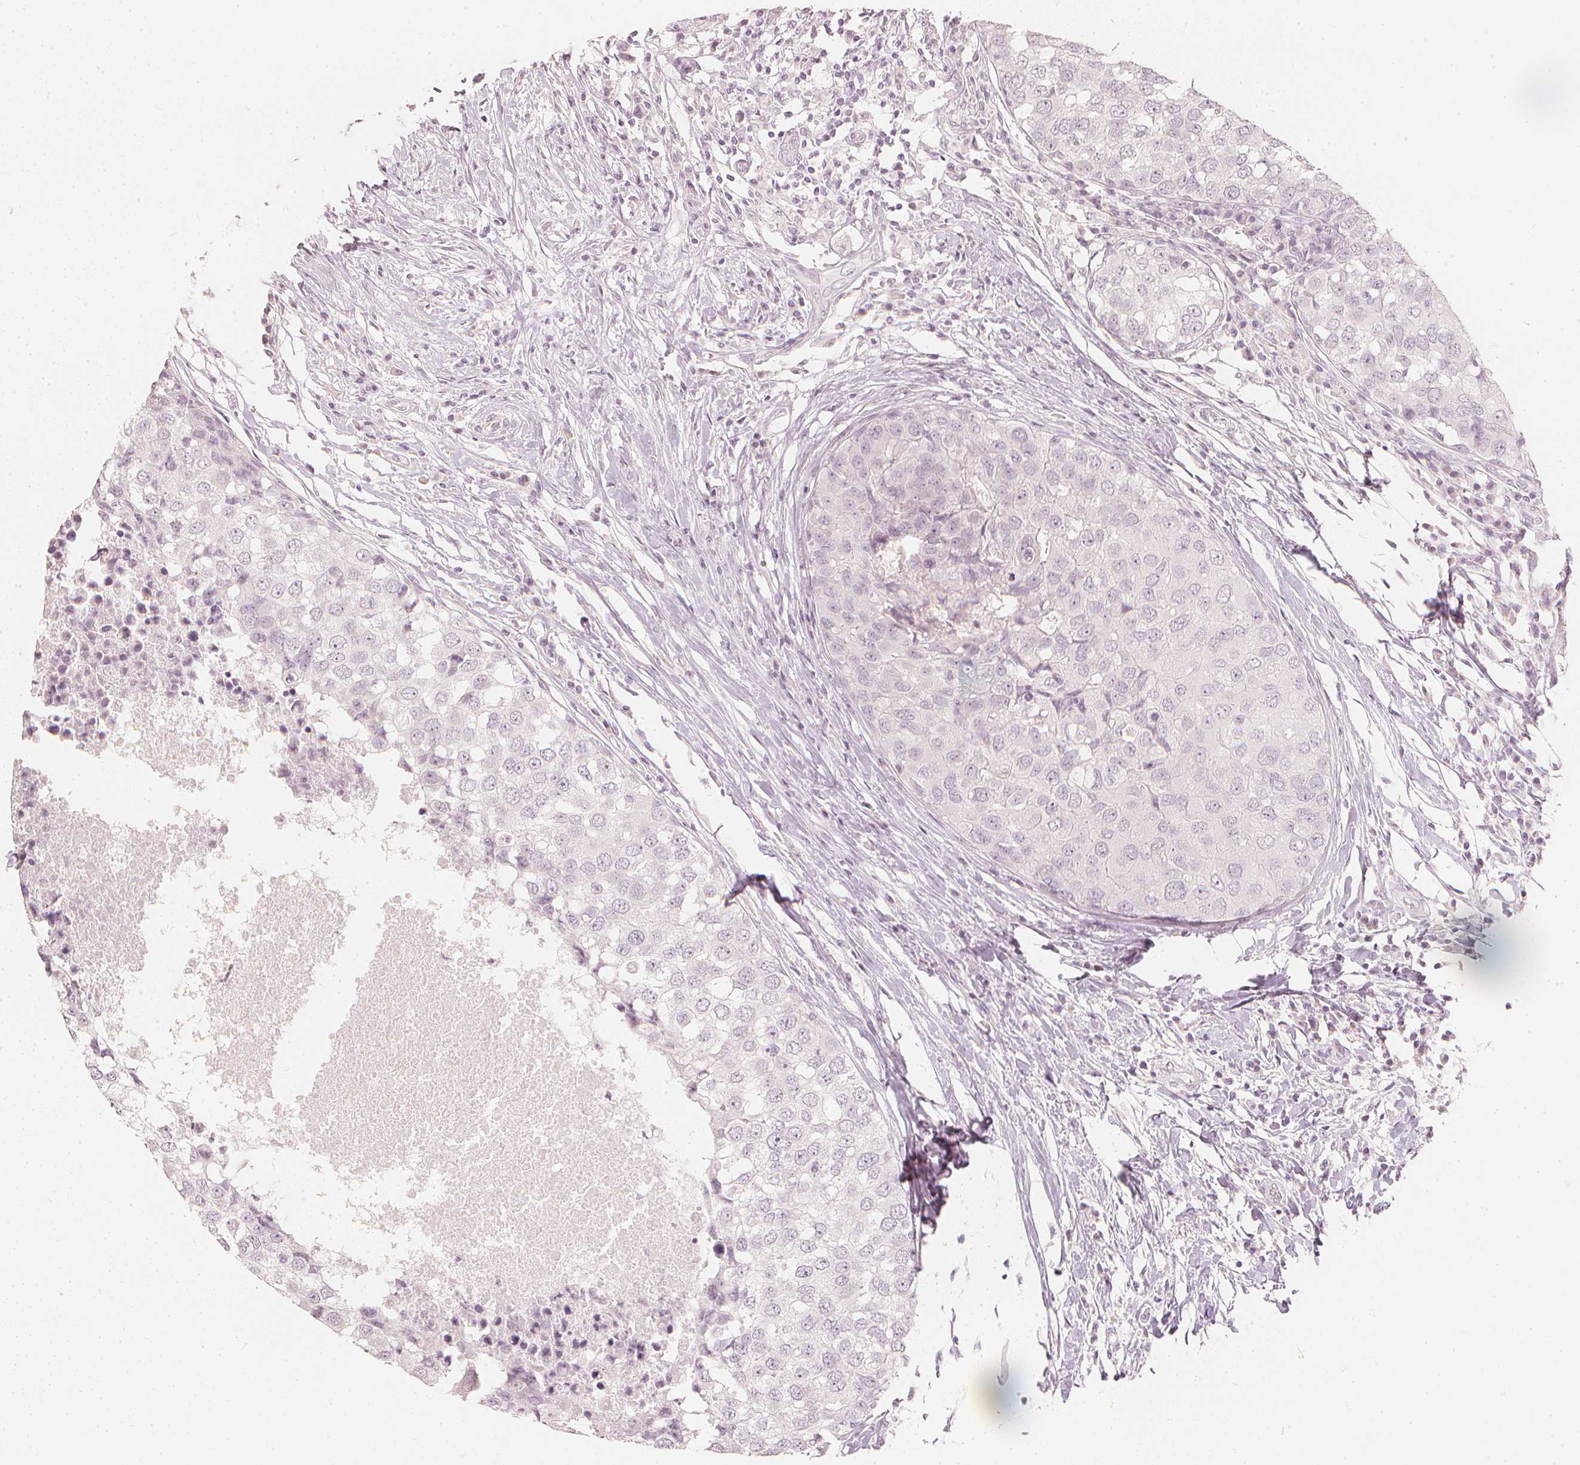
{"staining": {"intensity": "negative", "quantity": "none", "location": "none"}, "tissue": "breast cancer", "cell_type": "Tumor cells", "image_type": "cancer", "snomed": [{"axis": "morphology", "description": "Duct carcinoma"}, {"axis": "topography", "description": "Breast"}], "caption": "The photomicrograph demonstrates no significant staining in tumor cells of breast cancer (intraductal carcinoma).", "gene": "CALB1", "patient": {"sex": "female", "age": 27}}